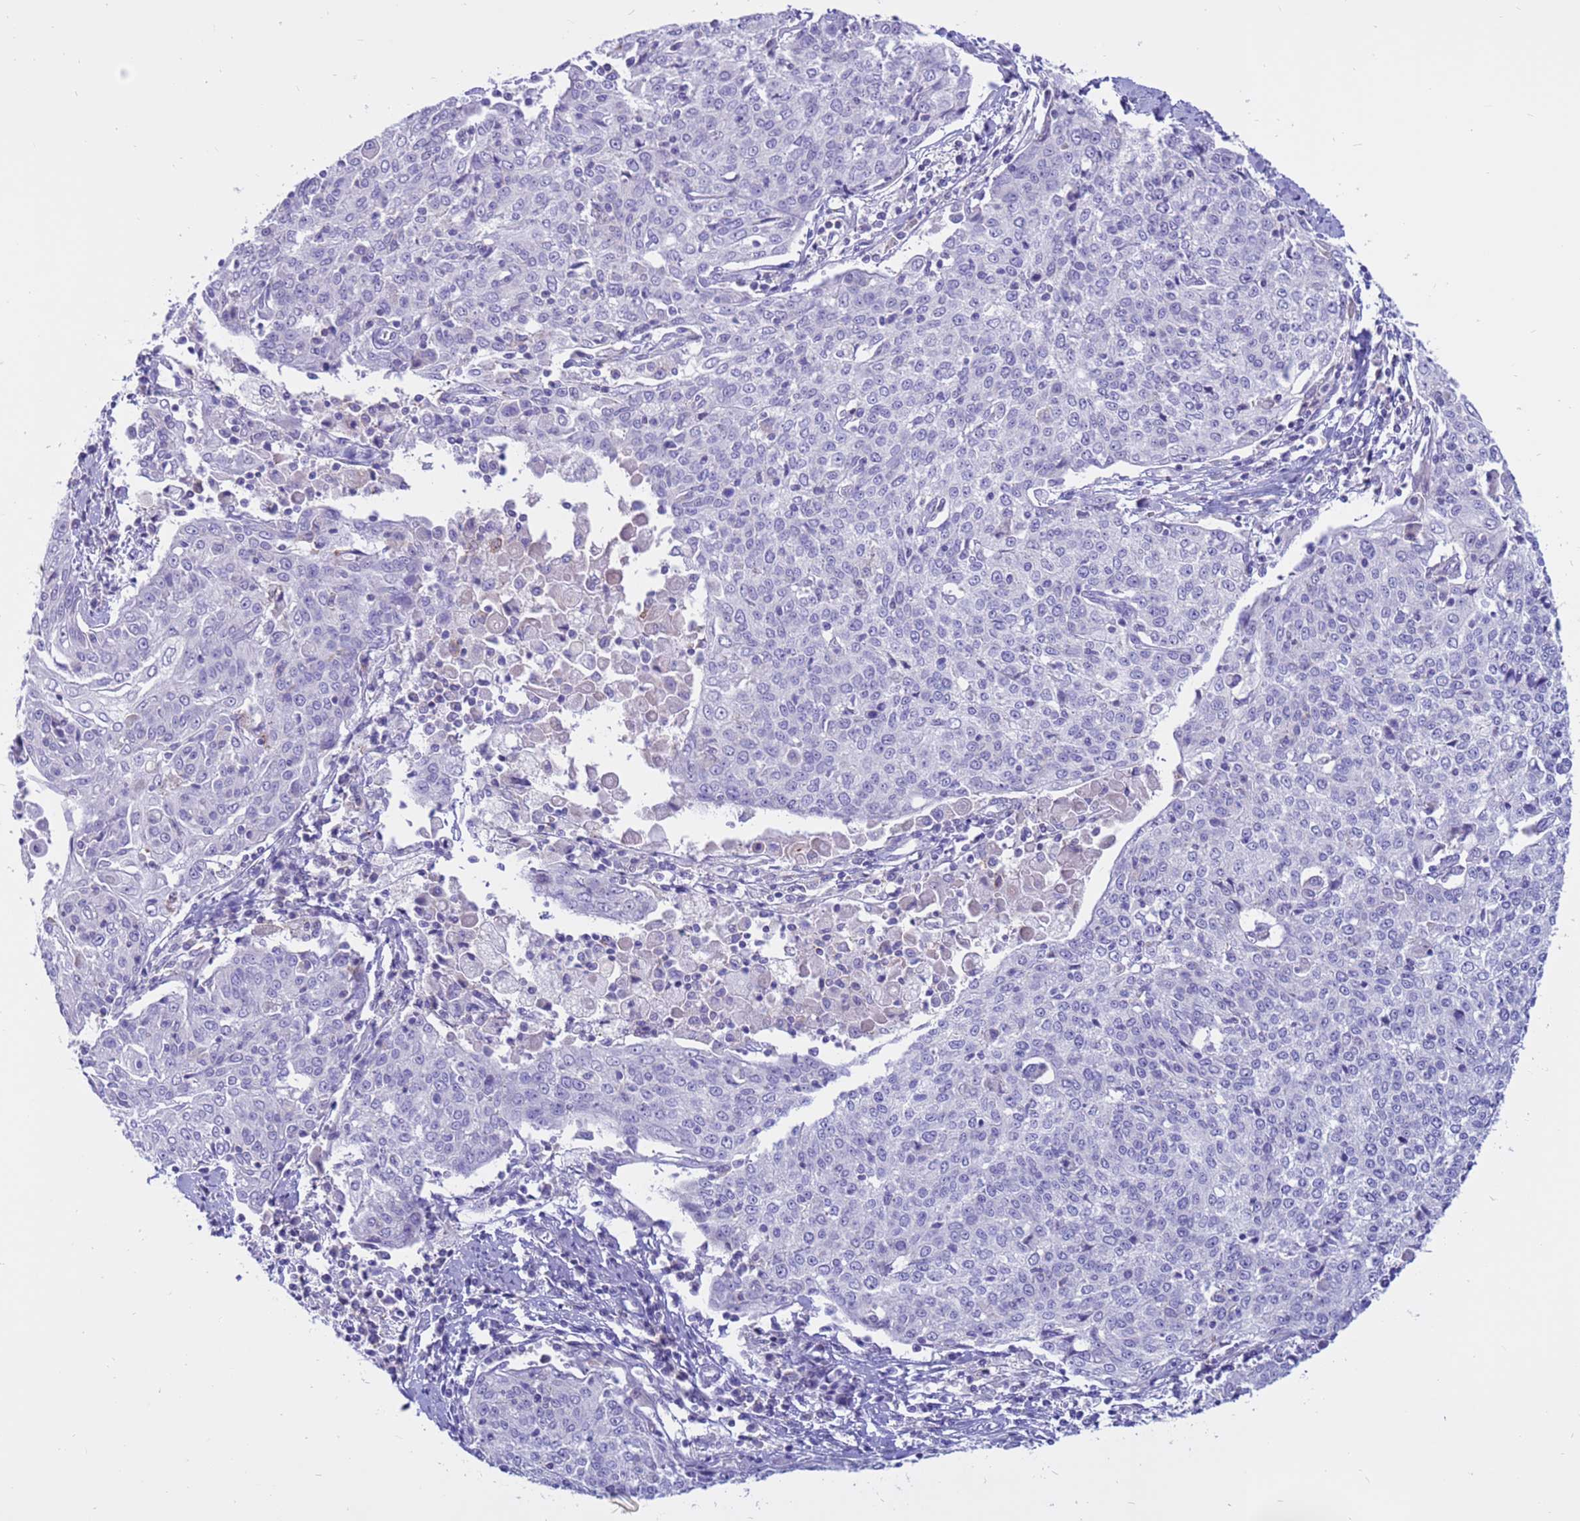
{"staining": {"intensity": "negative", "quantity": "none", "location": "none"}, "tissue": "cervical cancer", "cell_type": "Tumor cells", "image_type": "cancer", "snomed": [{"axis": "morphology", "description": "Squamous cell carcinoma, NOS"}, {"axis": "topography", "description": "Cervix"}], "caption": "Histopathology image shows no significant protein staining in tumor cells of squamous cell carcinoma (cervical).", "gene": "PDE10A", "patient": {"sex": "female", "age": 48}}